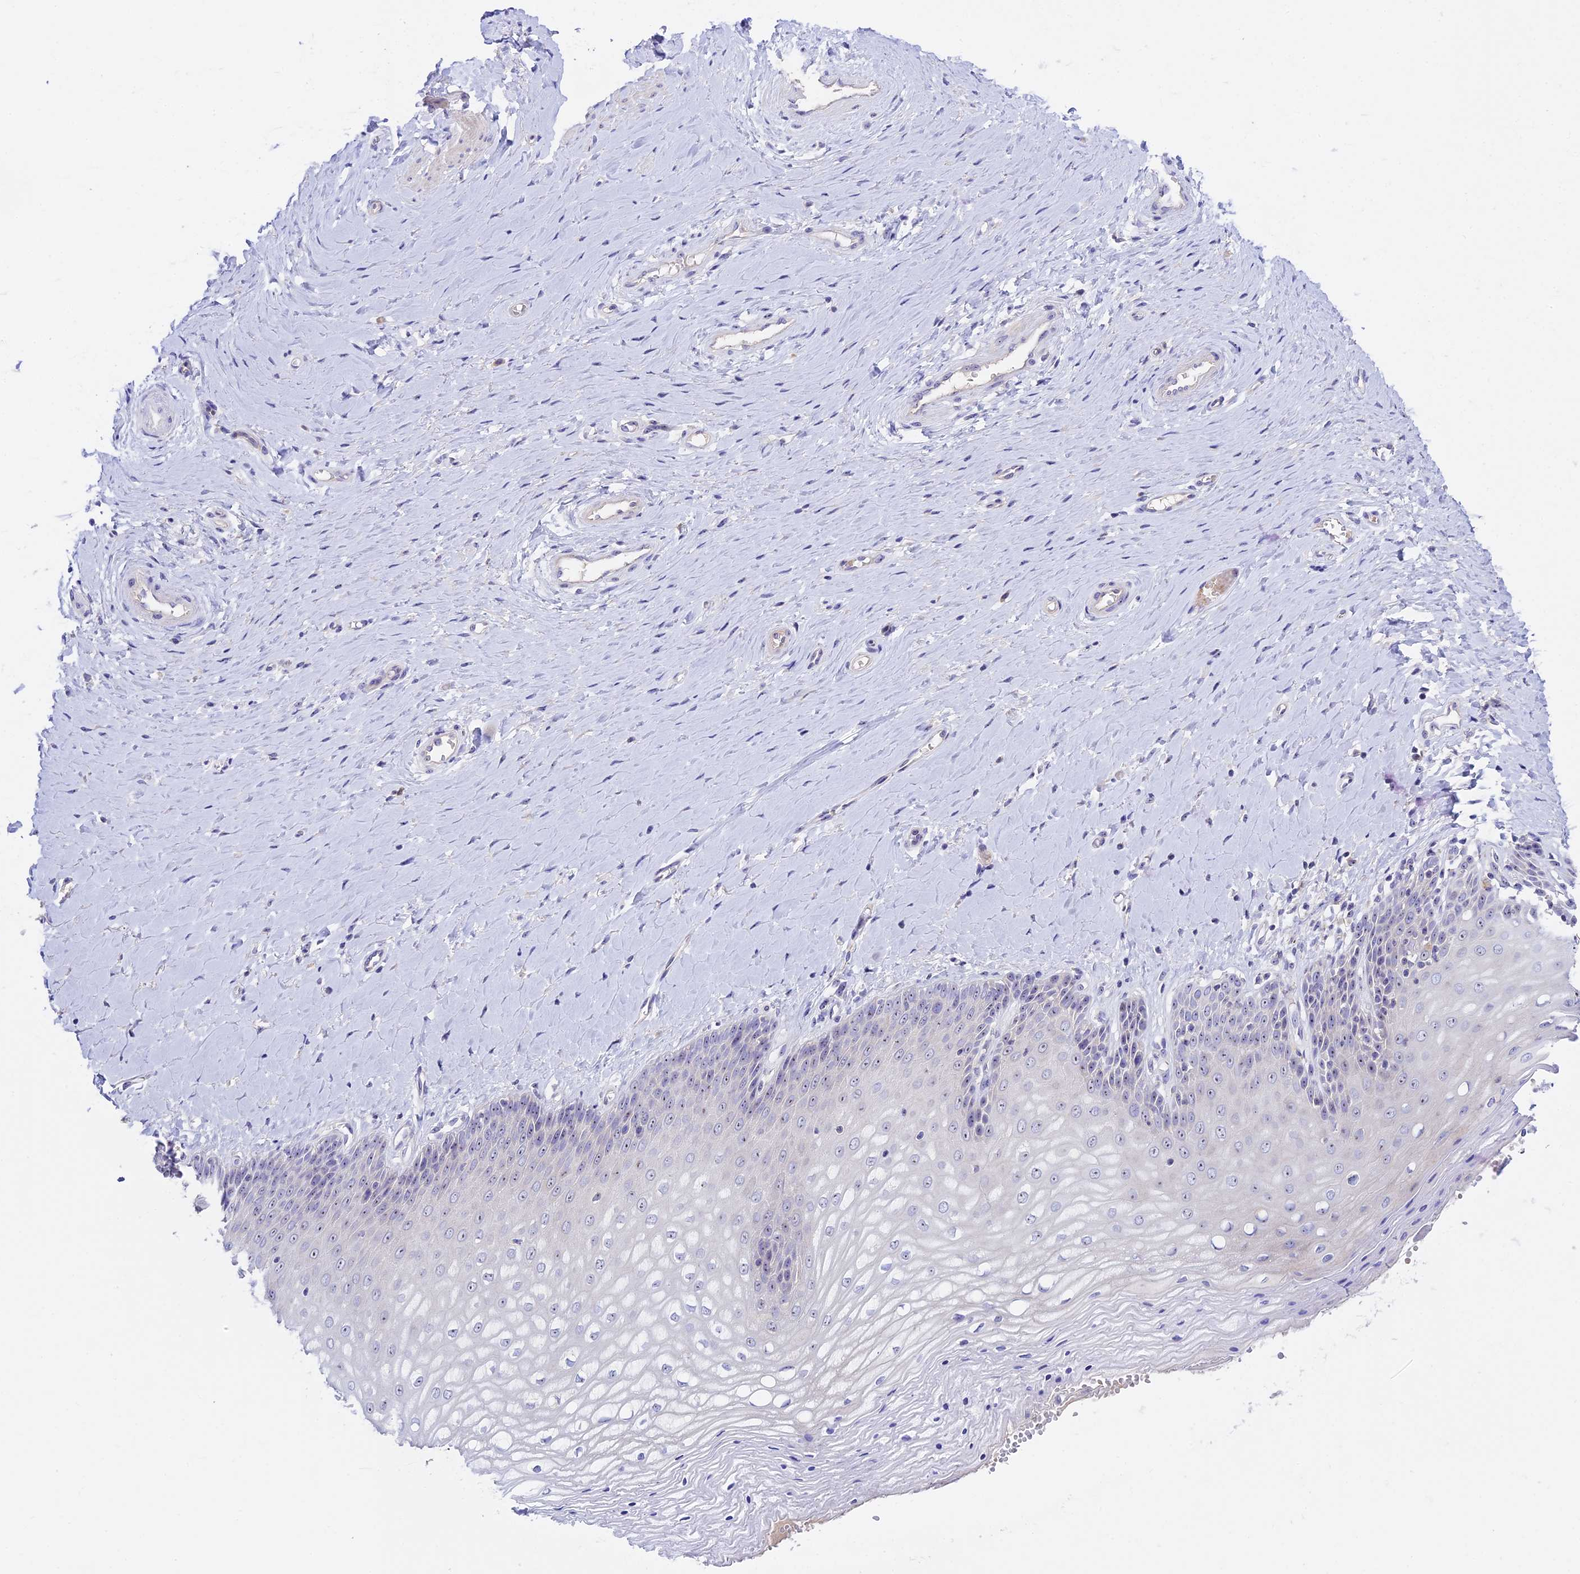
{"staining": {"intensity": "negative", "quantity": "none", "location": "none"}, "tissue": "vagina", "cell_type": "Squamous epithelial cells", "image_type": "normal", "snomed": [{"axis": "morphology", "description": "Normal tissue, NOS"}, {"axis": "topography", "description": "Vagina"}], "caption": "IHC of normal vagina displays no staining in squamous epithelial cells. Nuclei are stained in blue.", "gene": "DUSP29", "patient": {"sex": "female", "age": 65}}